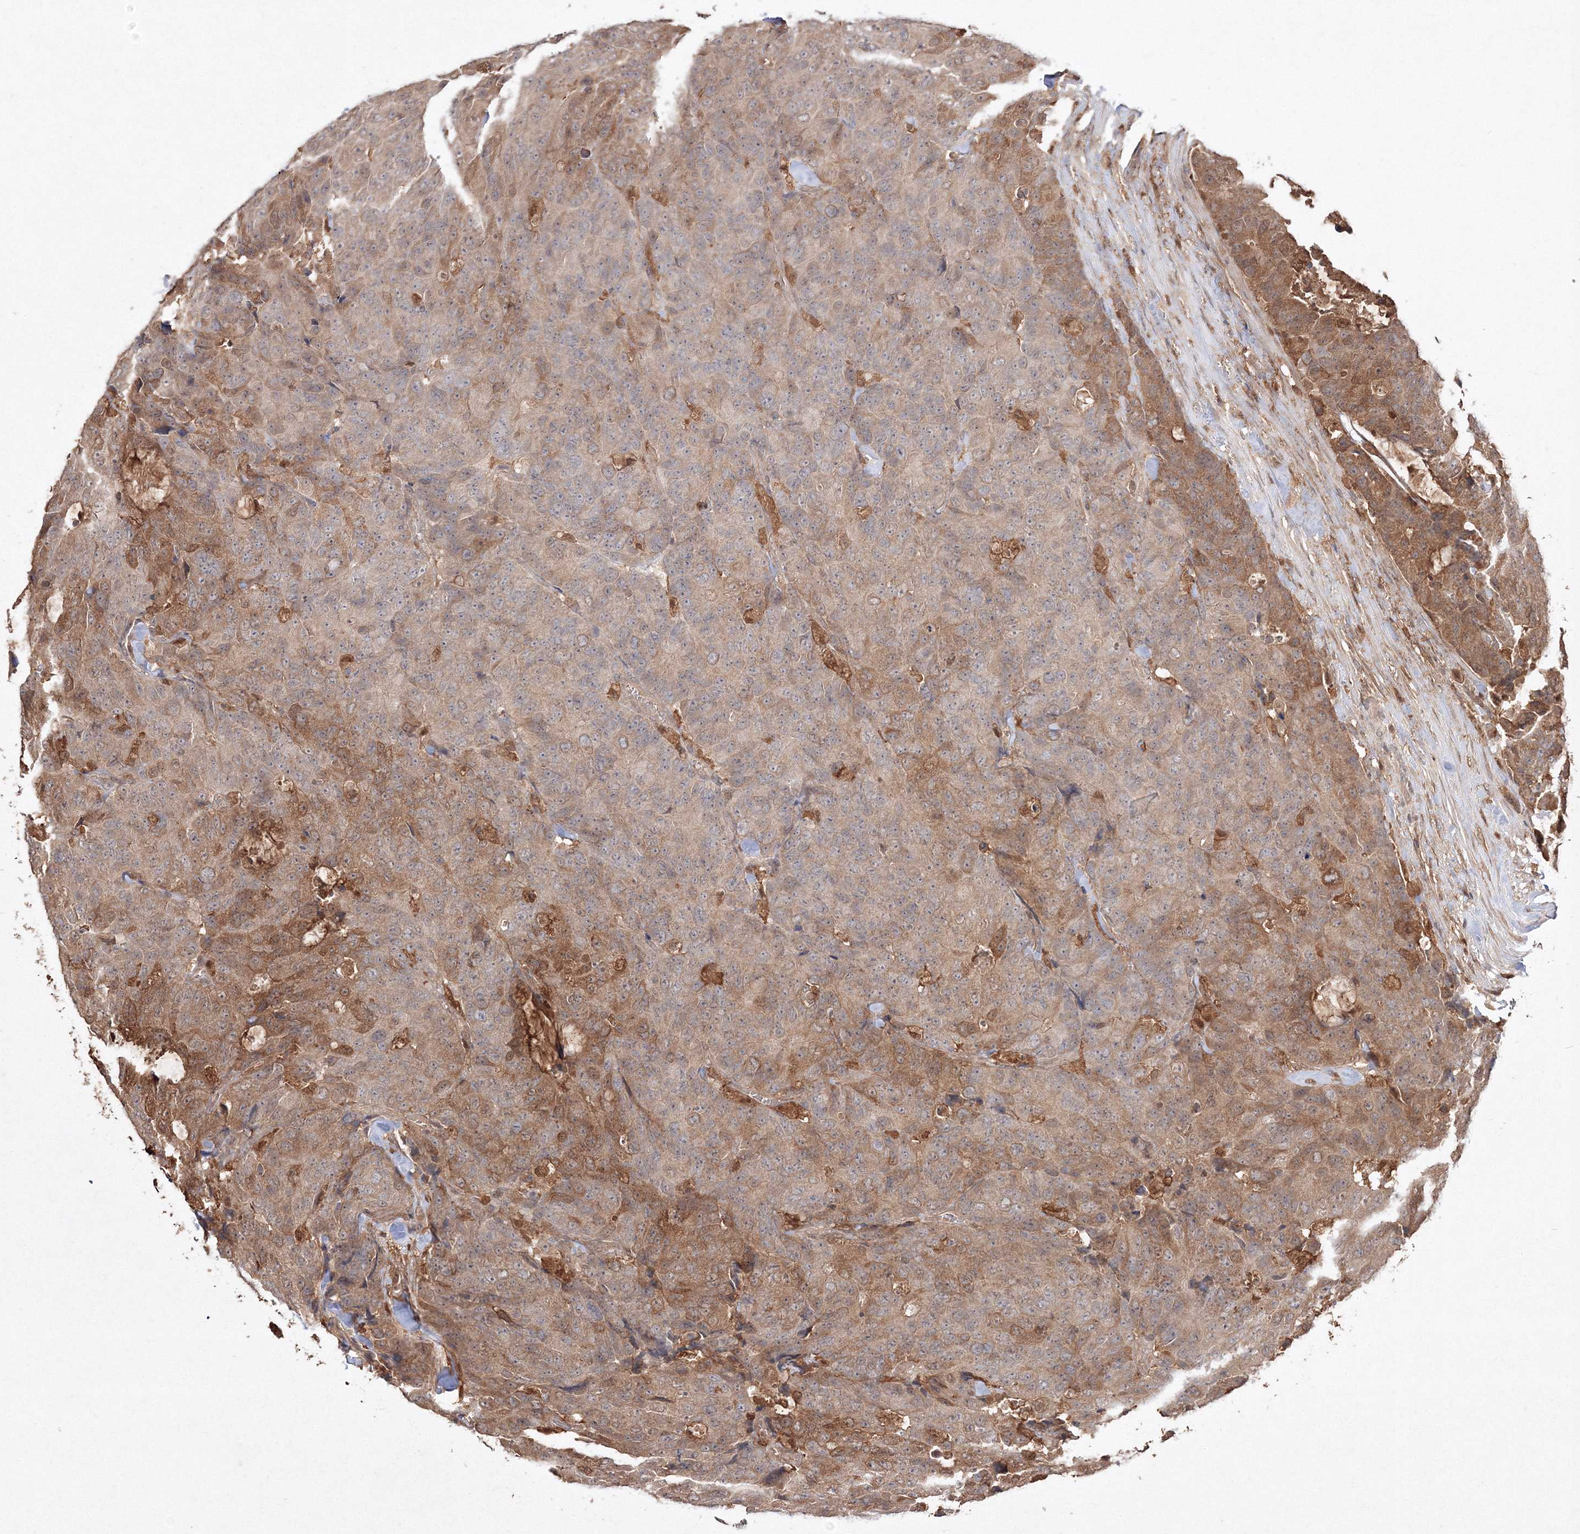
{"staining": {"intensity": "moderate", "quantity": "25%-75%", "location": "cytoplasmic/membranous"}, "tissue": "colorectal cancer", "cell_type": "Tumor cells", "image_type": "cancer", "snomed": [{"axis": "morphology", "description": "Adenocarcinoma, NOS"}, {"axis": "topography", "description": "Colon"}], "caption": "IHC micrograph of human colorectal cancer stained for a protein (brown), which demonstrates medium levels of moderate cytoplasmic/membranous expression in approximately 25%-75% of tumor cells.", "gene": "S100A11", "patient": {"sex": "female", "age": 86}}